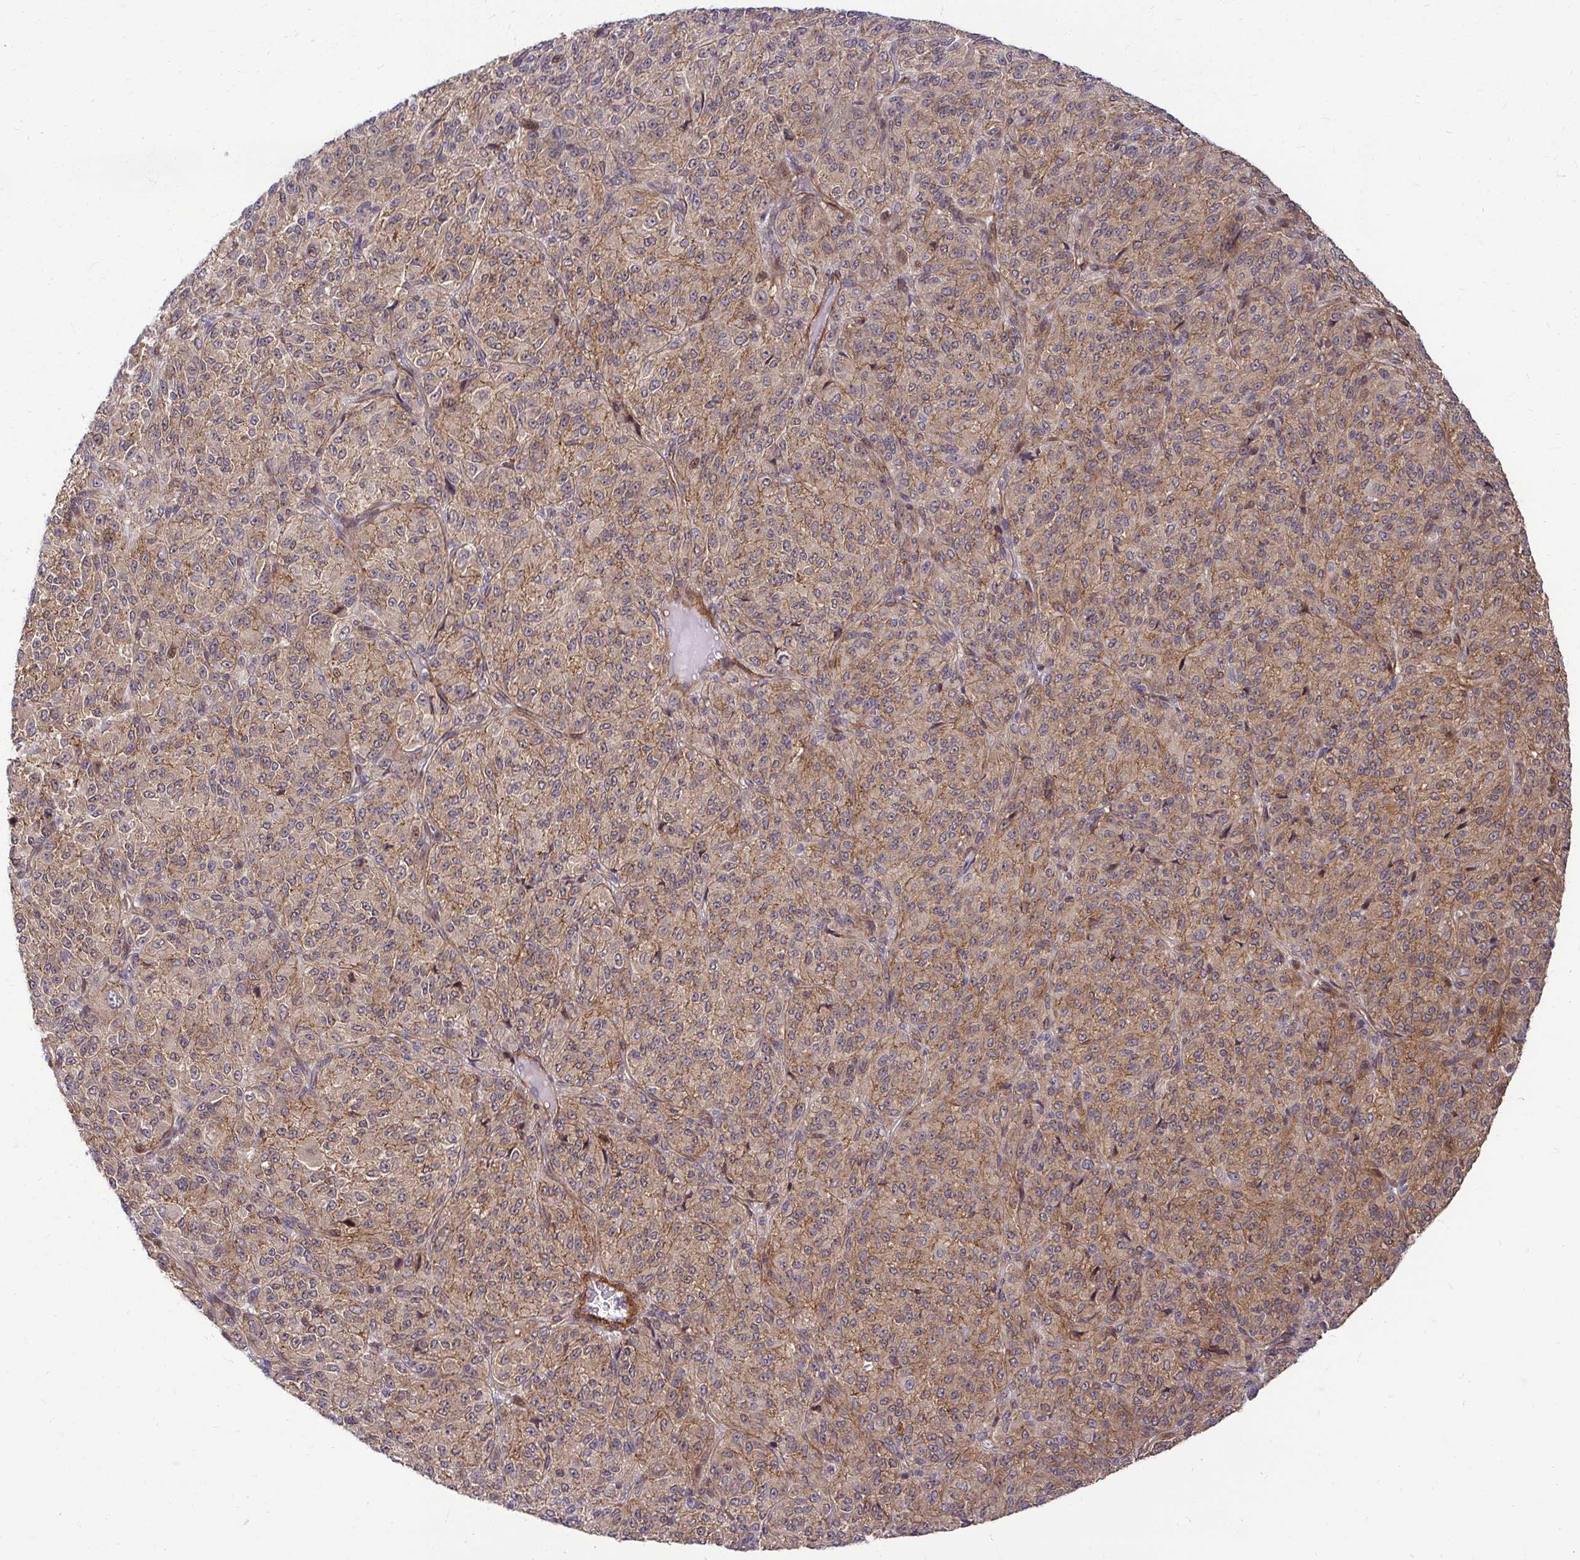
{"staining": {"intensity": "moderate", "quantity": ">75%", "location": "cytoplasmic/membranous"}, "tissue": "melanoma", "cell_type": "Tumor cells", "image_type": "cancer", "snomed": [{"axis": "morphology", "description": "Malignant melanoma, Metastatic site"}, {"axis": "topography", "description": "Brain"}], "caption": "Brown immunohistochemical staining in melanoma displays moderate cytoplasmic/membranous expression in about >75% of tumor cells. (brown staining indicates protein expression, while blue staining denotes nuclei).", "gene": "TRIP6", "patient": {"sex": "female", "age": 56}}